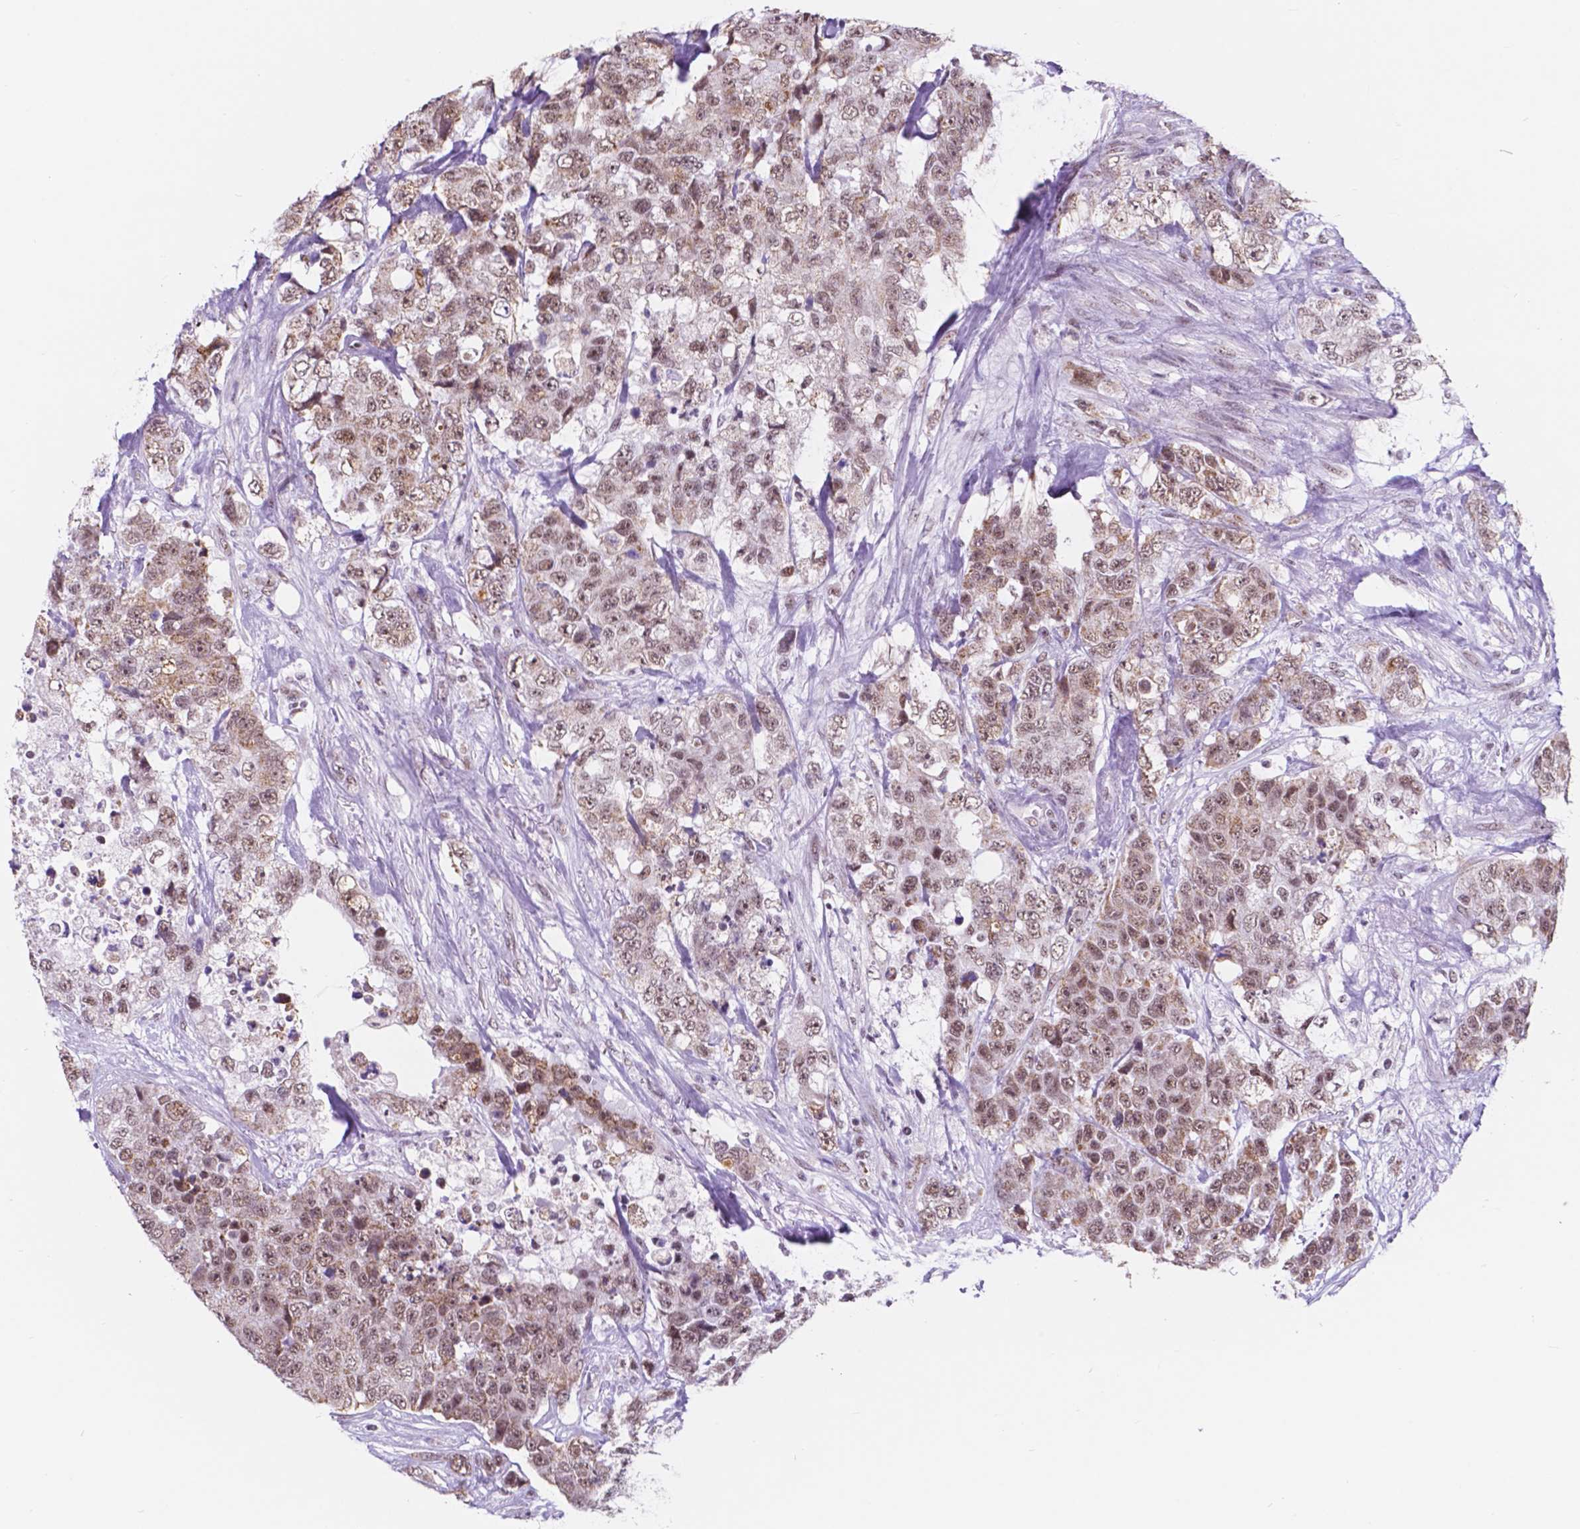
{"staining": {"intensity": "moderate", "quantity": ">75%", "location": "cytoplasmic/membranous,nuclear"}, "tissue": "urothelial cancer", "cell_type": "Tumor cells", "image_type": "cancer", "snomed": [{"axis": "morphology", "description": "Urothelial carcinoma, High grade"}, {"axis": "topography", "description": "Urinary bladder"}], "caption": "High-magnification brightfield microscopy of high-grade urothelial carcinoma stained with DAB (brown) and counterstained with hematoxylin (blue). tumor cells exhibit moderate cytoplasmic/membranous and nuclear staining is appreciated in about>75% of cells.", "gene": "BCAS2", "patient": {"sex": "female", "age": 78}}